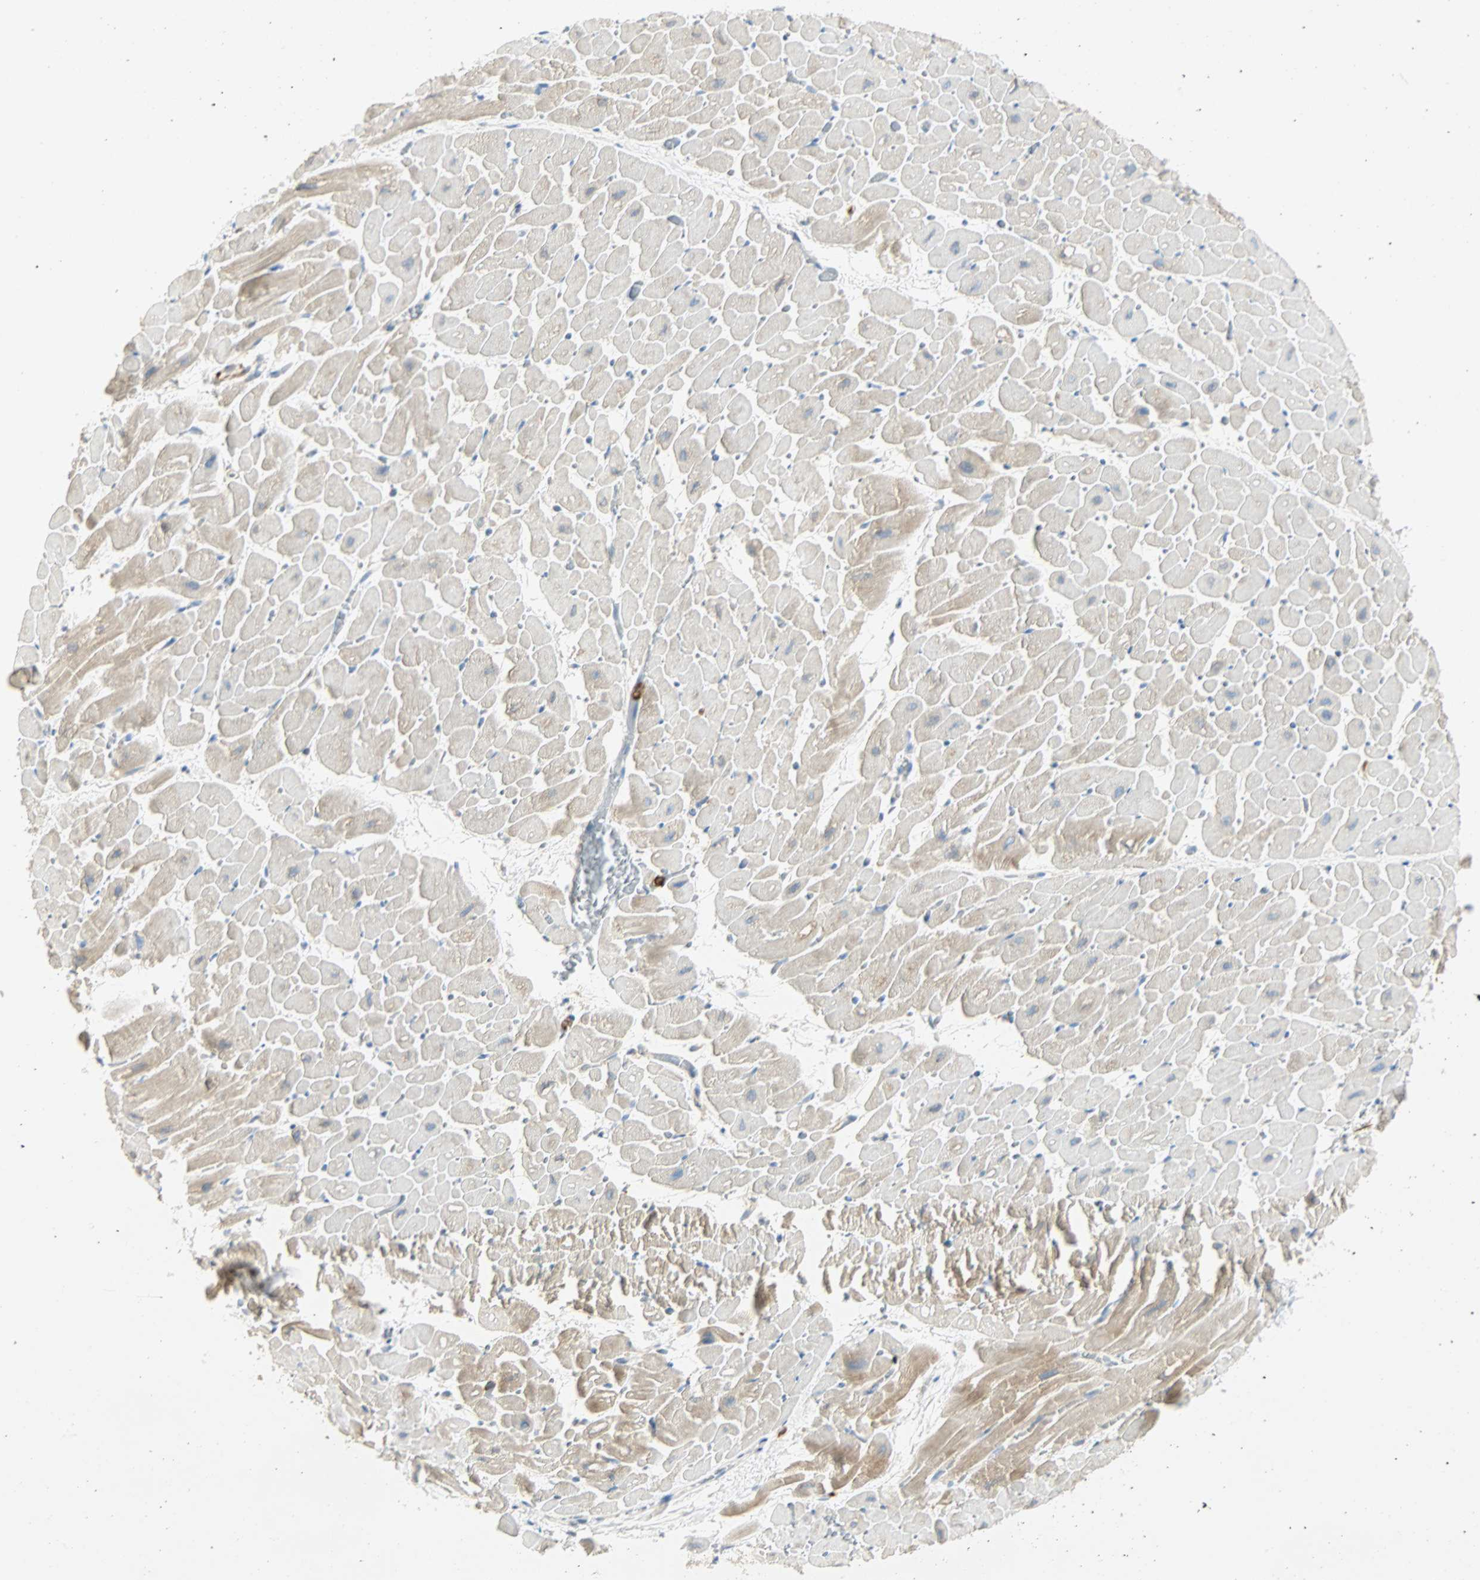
{"staining": {"intensity": "moderate", "quantity": "<25%", "location": "cytoplasmic/membranous"}, "tissue": "heart muscle", "cell_type": "Cardiomyocytes", "image_type": "normal", "snomed": [{"axis": "morphology", "description": "Normal tissue, NOS"}, {"axis": "topography", "description": "Heart"}], "caption": "This photomicrograph demonstrates benign heart muscle stained with IHC to label a protein in brown. The cytoplasmic/membranous of cardiomyocytes show moderate positivity for the protein. Nuclei are counter-stained blue.", "gene": "FMNL1", "patient": {"sex": "male", "age": 45}}